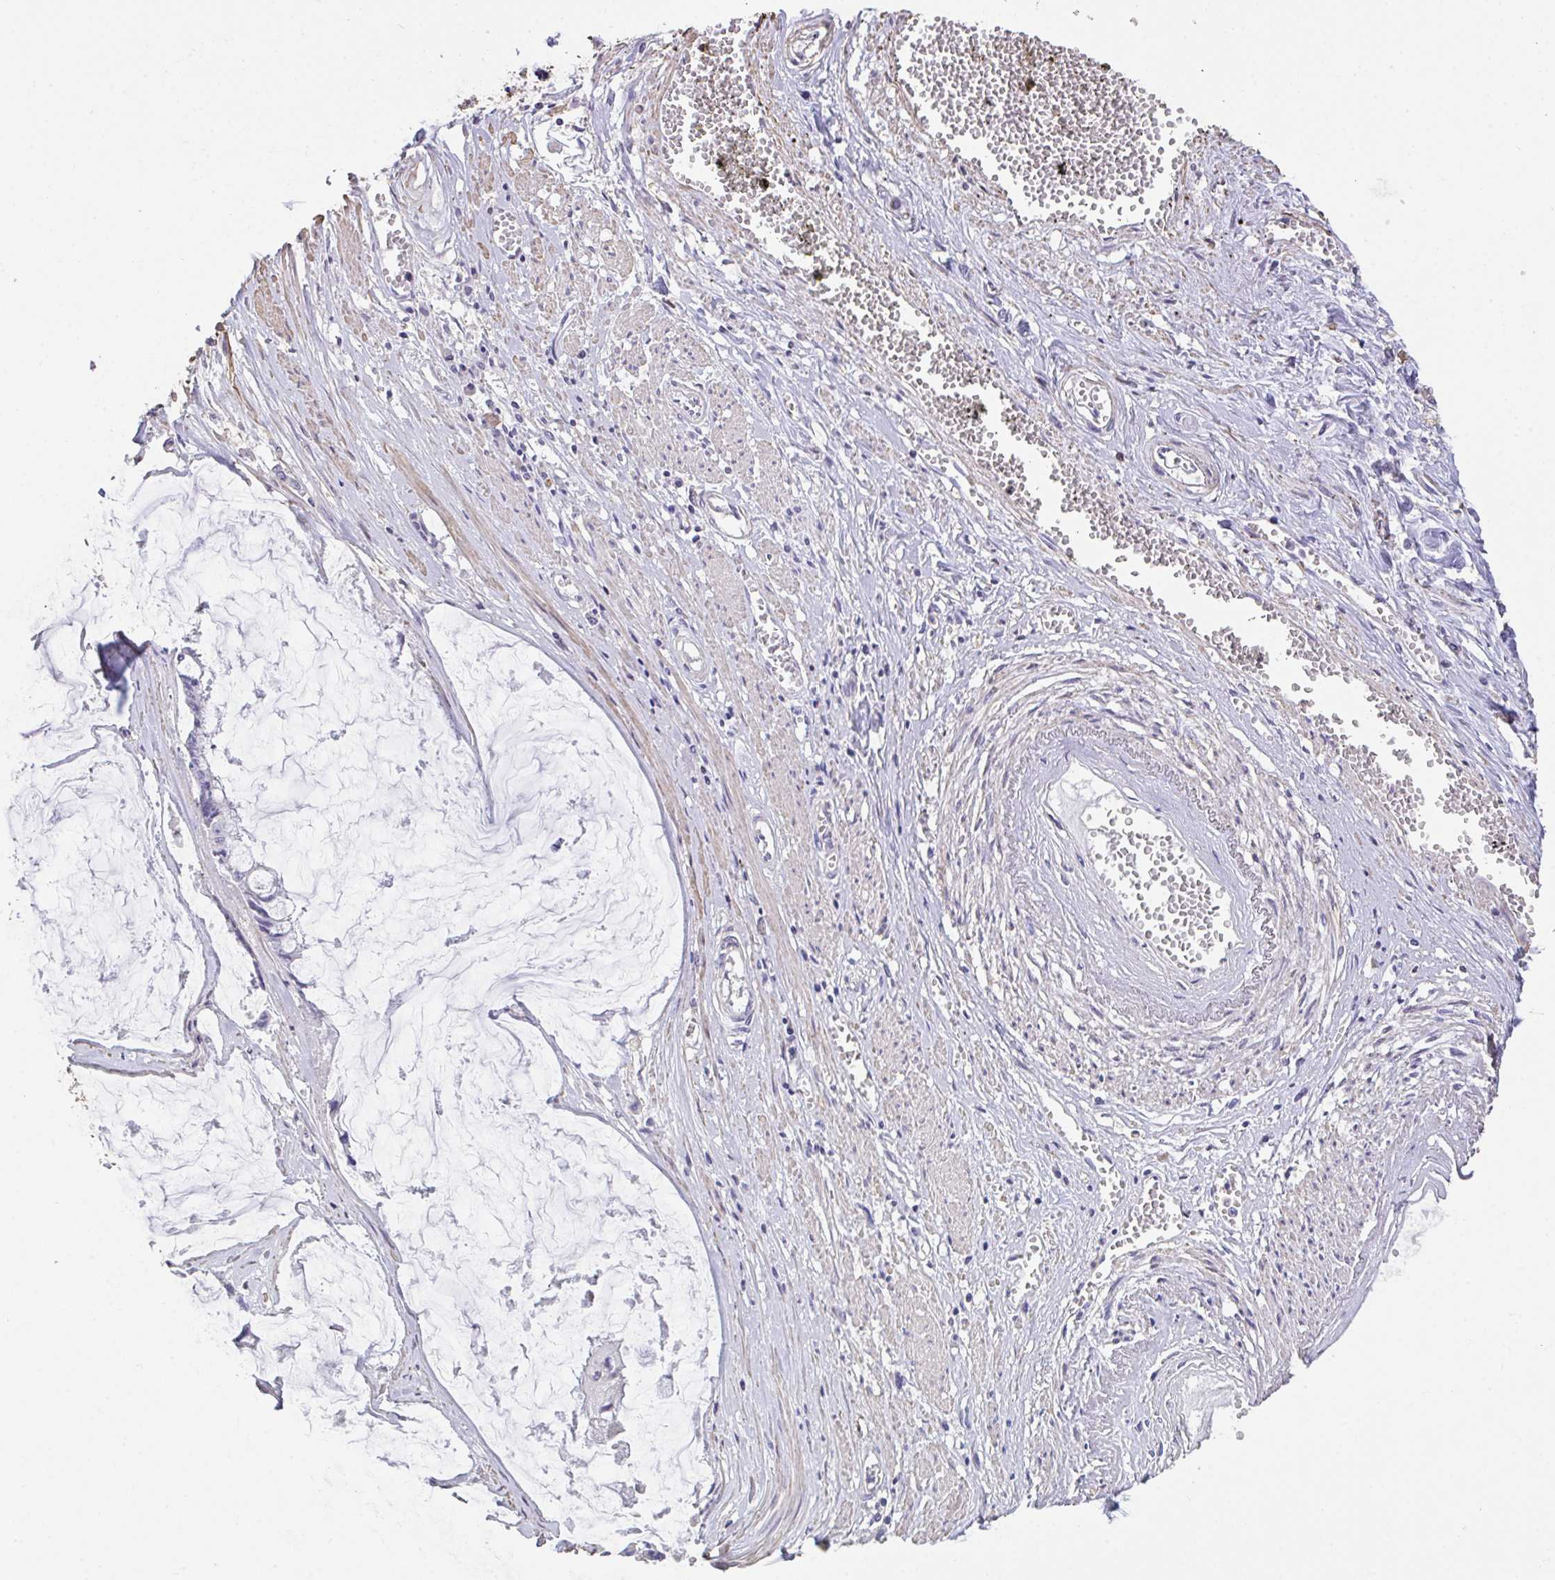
{"staining": {"intensity": "negative", "quantity": "none", "location": "none"}, "tissue": "ovarian cancer", "cell_type": "Tumor cells", "image_type": "cancer", "snomed": [{"axis": "morphology", "description": "Cystadenocarcinoma, mucinous, NOS"}, {"axis": "topography", "description": "Ovary"}], "caption": "This is a image of immunohistochemistry (IHC) staining of ovarian mucinous cystadenocarcinoma, which shows no positivity in tumor cells.", "gene": "IL23R", "patient": {"sex": "female", "age": 90}}